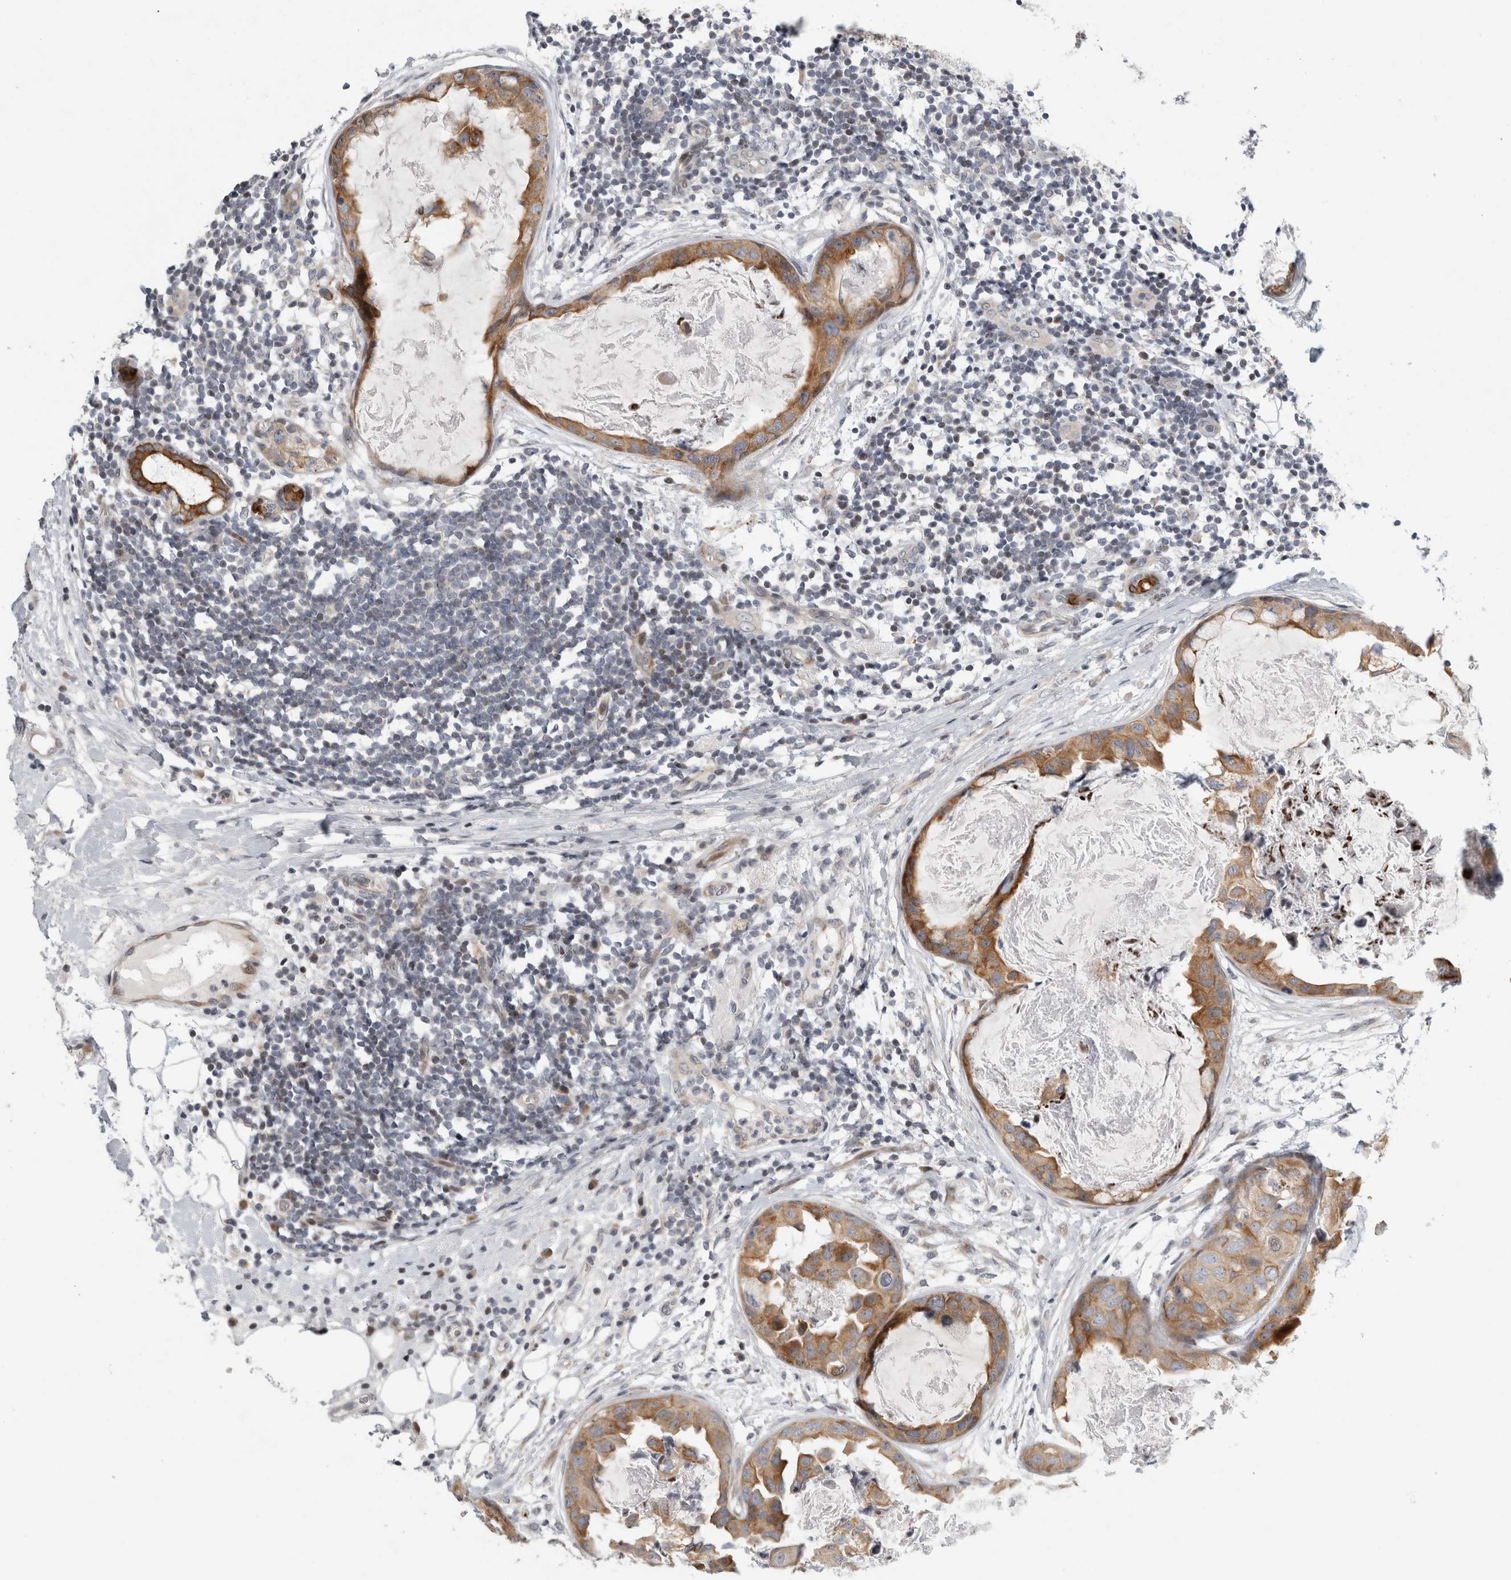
{"staining": {"intensity": "moderate", "quantity": ">75%", "location": "cytoplasmic/membranous"}, "tissue": "breast cancer", "cell_type": "Tumor cells", "image_type": "cancer", "snomed": [{"axis": "morphology", "description": "Duct carcinoma"}, {"axis": "topography", "description": "Breast"}], "caption": "Breast cancer tissue demonstrates moderate cytoplasmic/membranous positivity in about >75% of tumor cells (IHC, brightfield microscopy, high magnification).", "gene": "UTP25", "patient": {"sex": "female", "age": 40}}